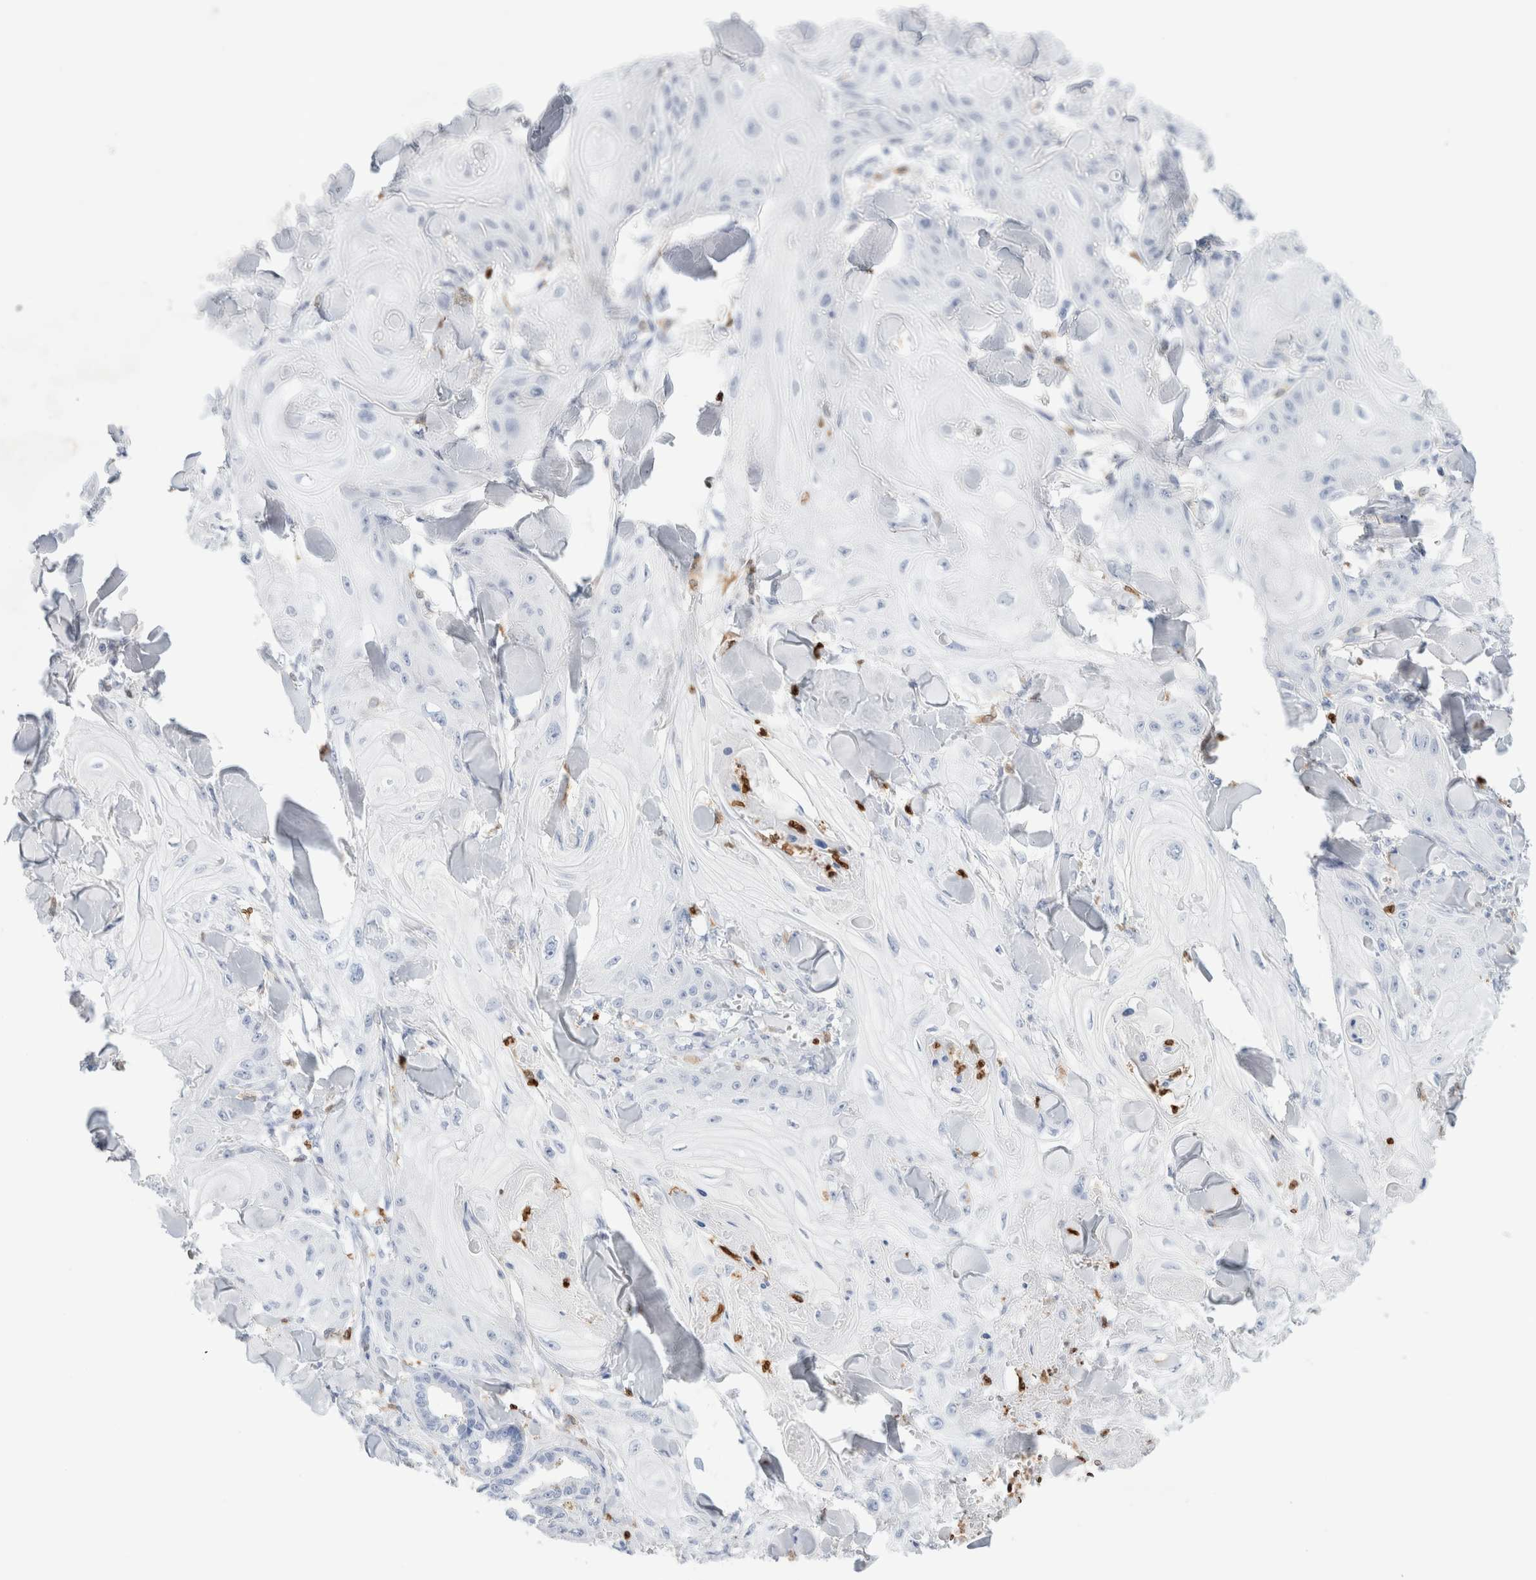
{"staining": {"intensity": "negative", "quantity": "none", "location": "none"}, "tissue": "skin cancer", "cell_type": "Tumor cells", "image_type": "cancer", "snomed": [{"axis": "morphology", "description": "Squamous cell carcinoma, NOS"}, {"axis": "topography", "description": "Skin"}], "caption": "Tumor cells show no significant expression in skin cancer (squamous cell carcinoma).", "gene": "ALOX5AP", "patient": {"sex": "male", "age": 74}}